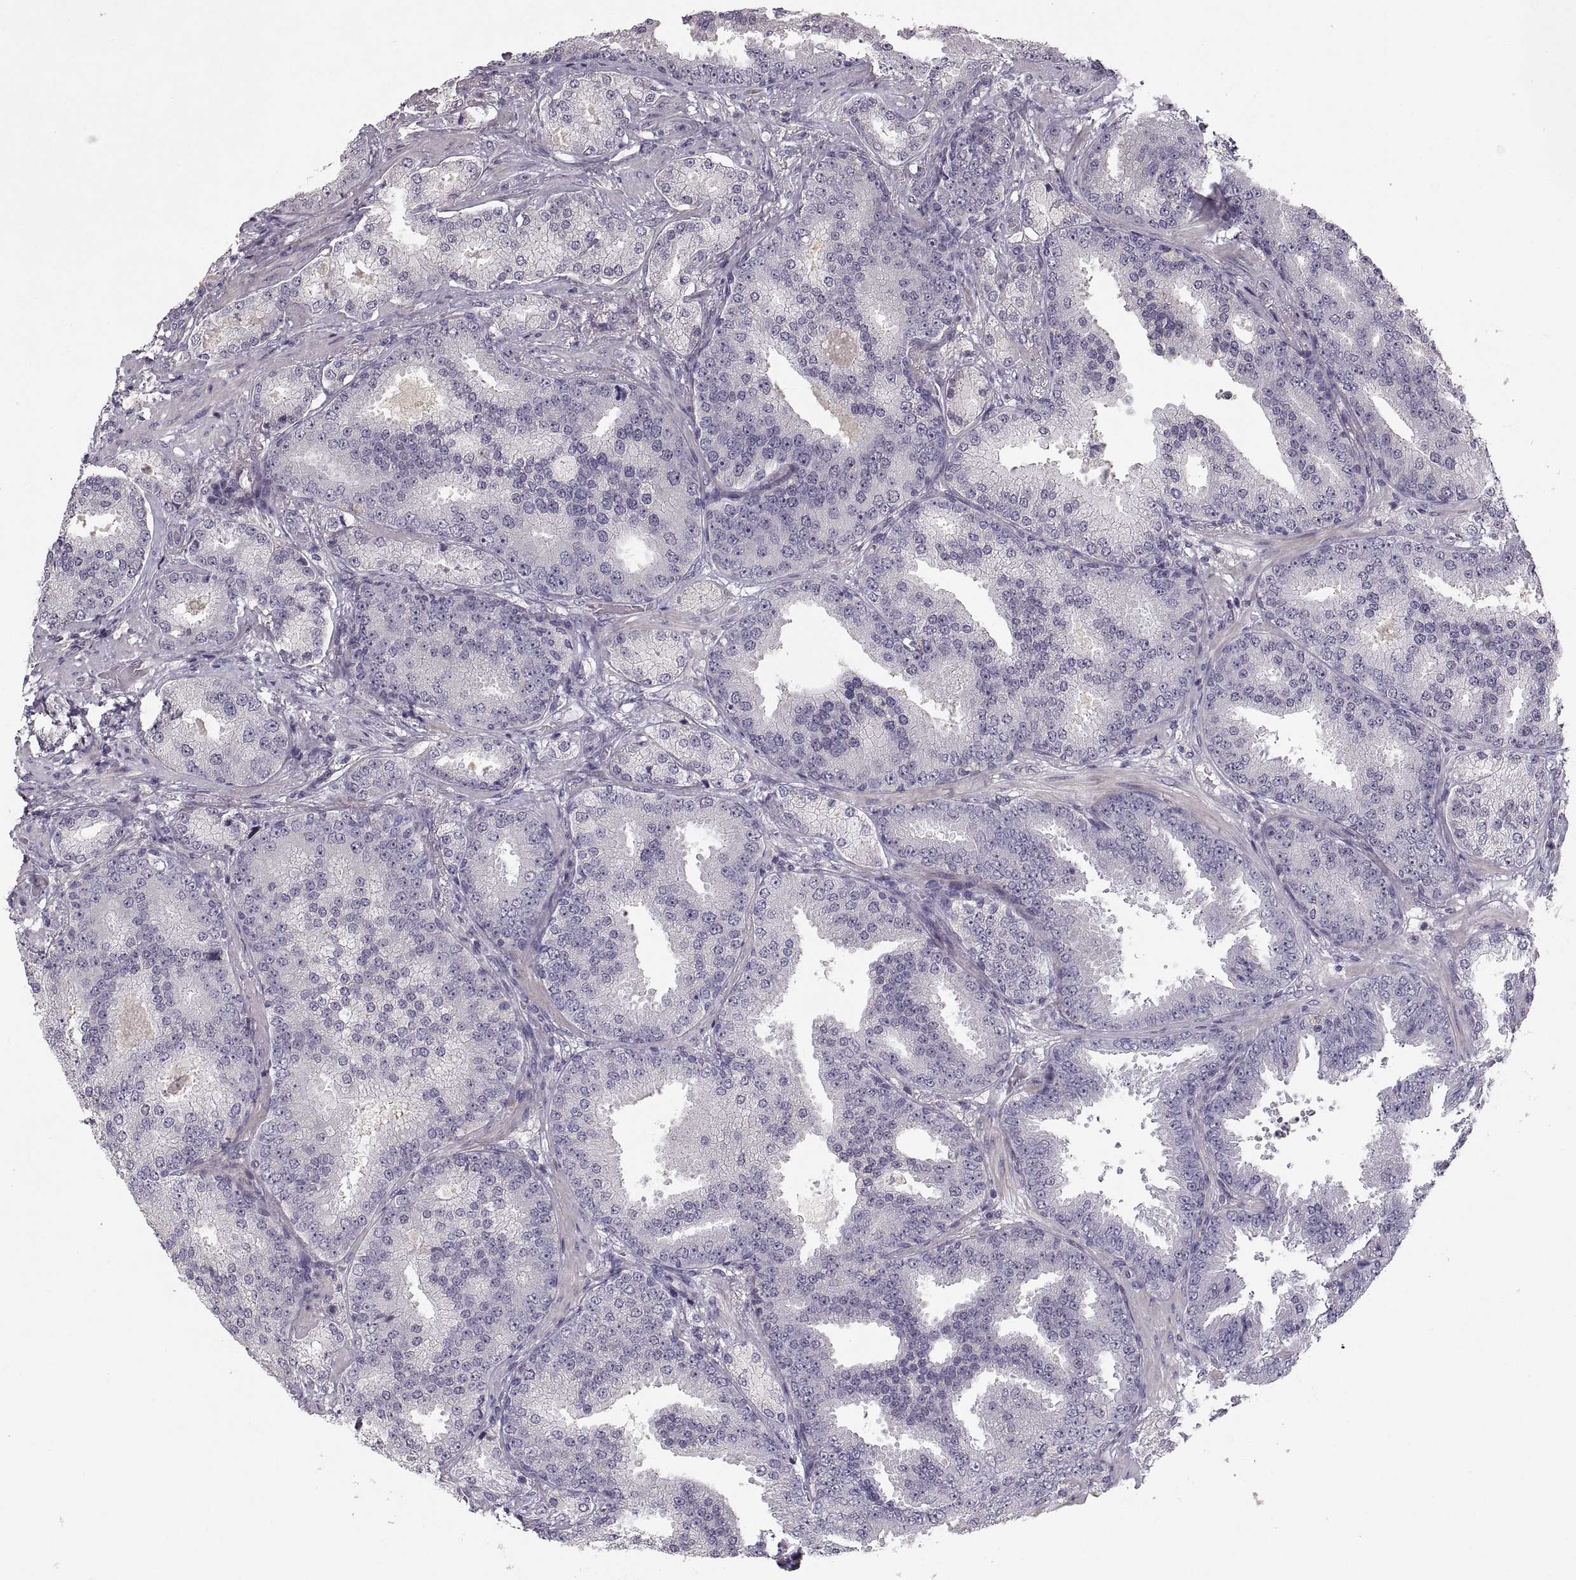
{"staining": {"intensity": "negative", "quantity": "none", "location": "none"}, "tissue": "prostate cancer", "cell_type": "Tumor cells", "image_type": "cancer", "snomed": [{"axis": "morphology", "description": "Adenocarcinoma, Low grade"}, {"axis": "topography", "description": "Prostate"}], "caption": "This is a image of immunohistochemistry (IHC) staining of adenocarcinoma (low-grade) (prostate), which shows no positivity in tumor cells.", "gene": "ADAM11", "patient": {"sex": "male", "age": 68}}